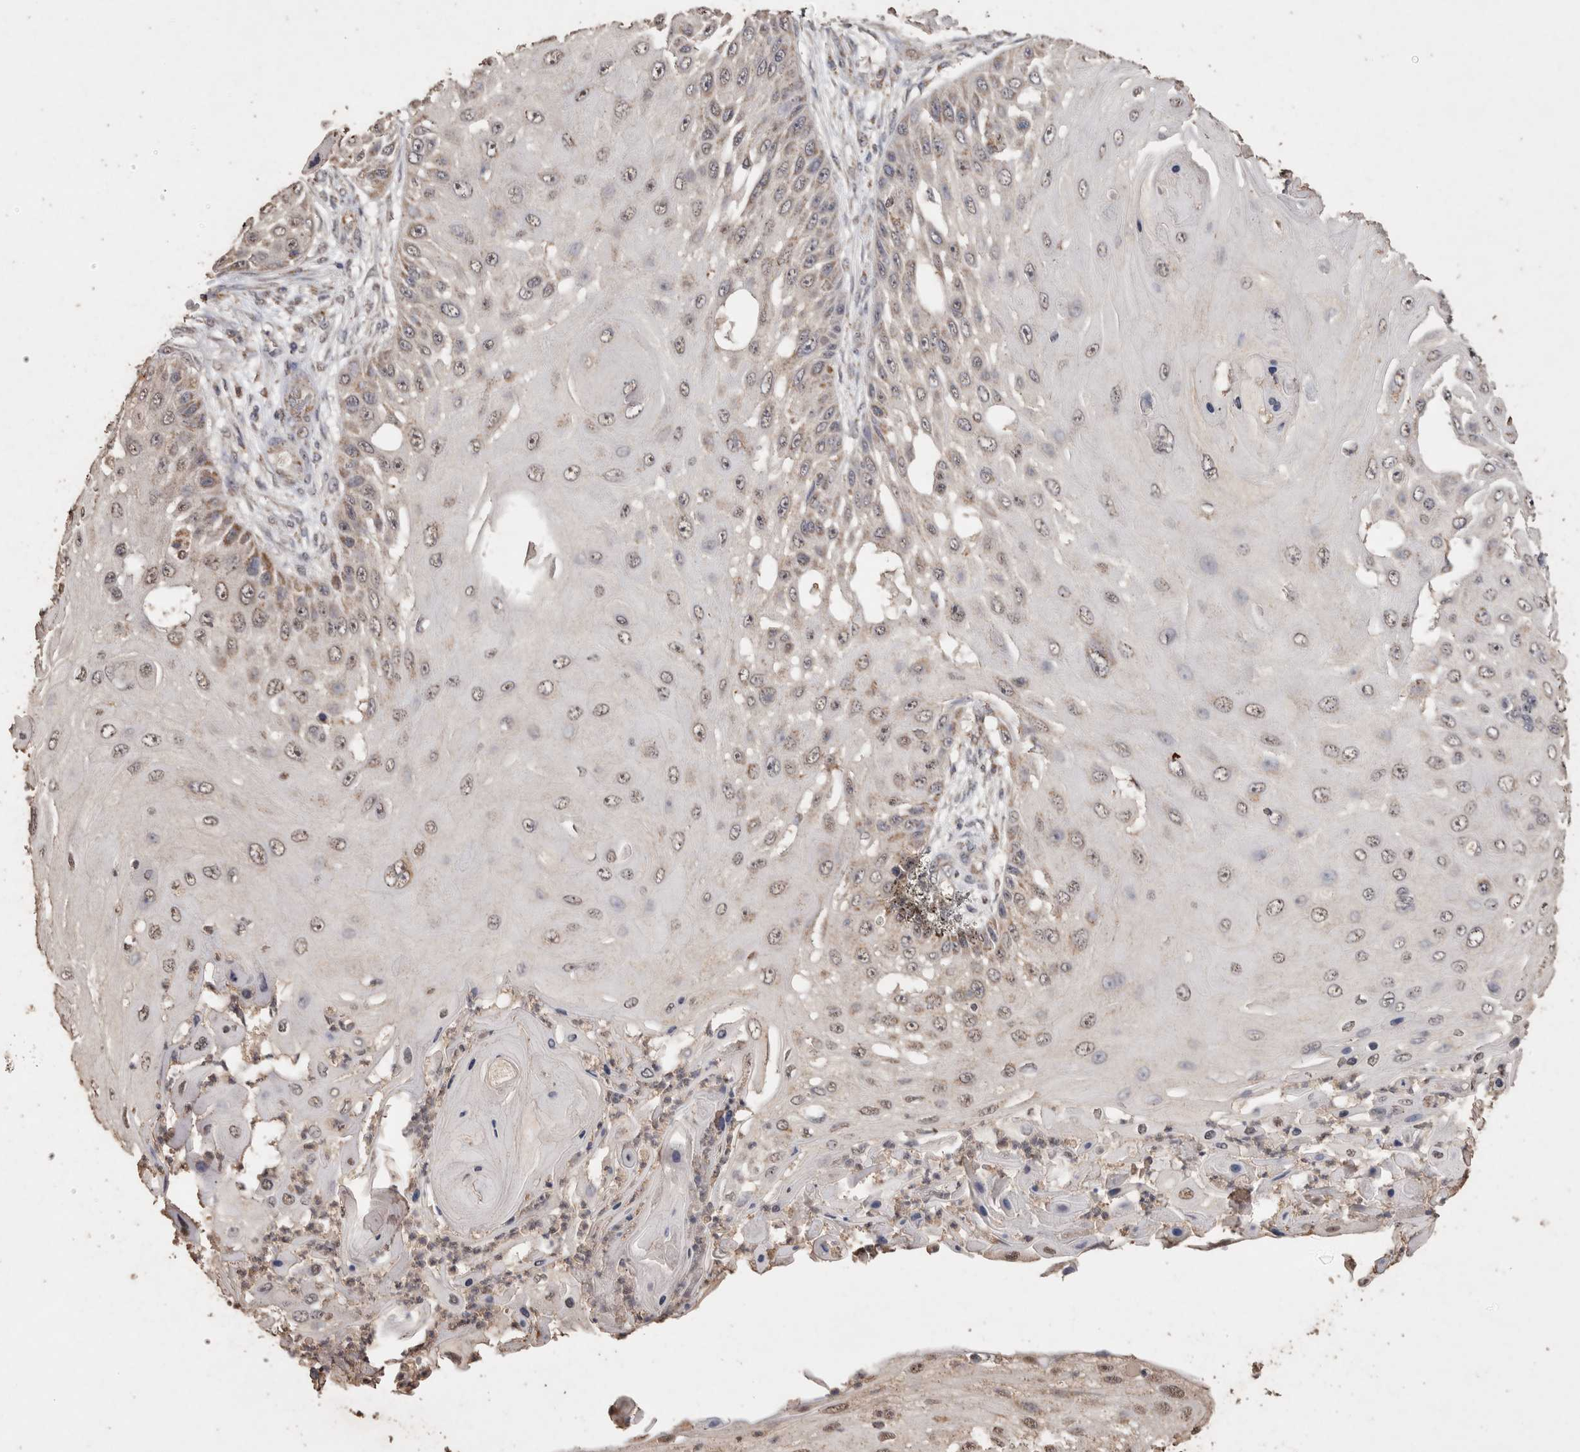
{"staining": {"intensity": "weak", "quantity": "<25%", "location": "cytoplasmic/membranous"}, "tissue": "skin cancer", "cell_type": "Tumor cells", "image_type": "cancer", "snomed": [{"axis": "morphology", "description": "Squamous cell carcinoma, NOS"}, {"axis": "topography", "description": "Skin"}], "caption": "This is an IHC histopathology image of human skin cancer. There is no positivity in tumor cells.", "gene": "ACADM", "patient": {"sex": "female", "age": 44}}